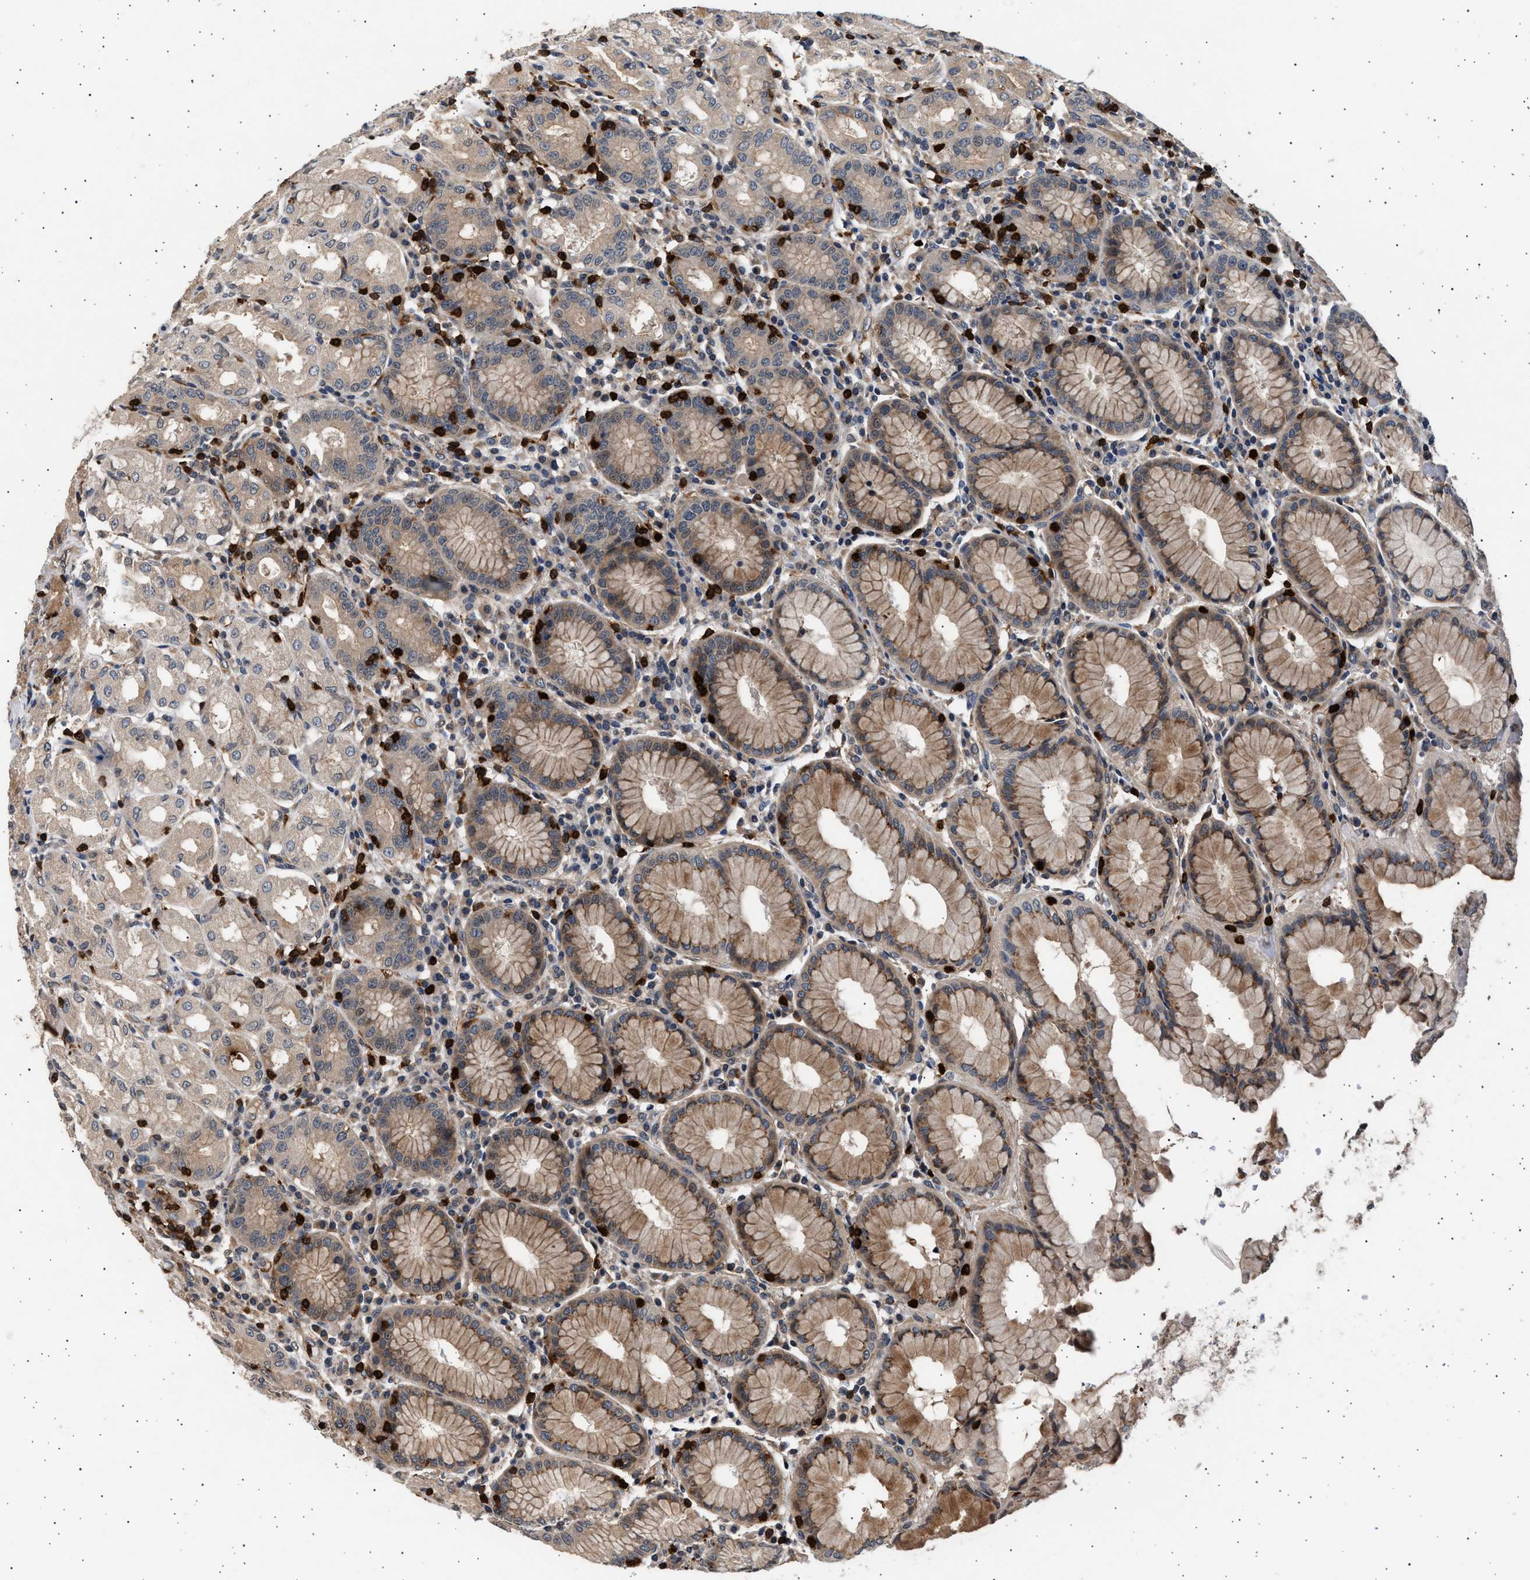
{"staining": {"intensity": "moderate", "quantity": ">75%", "location": "cytoplasmic/membranous"}, "tissue": "stomach", "cell_type": "Glandular cells", "image_type": "normal", "snomed": [{"axis": "morphology", "description": "Normal tissue, NOS"}, {"axis": "topography", "description": "Stomach"}, {"axis": "topography", "description": "Stomach, lower"}], "caption": "Glandular cells display medium levels of moderate cytoplasmic/membranous staining in about >75% of cells in normal stomach.", "gene": "GRAP2", "patient": {"sex": "female", "age": 56}}